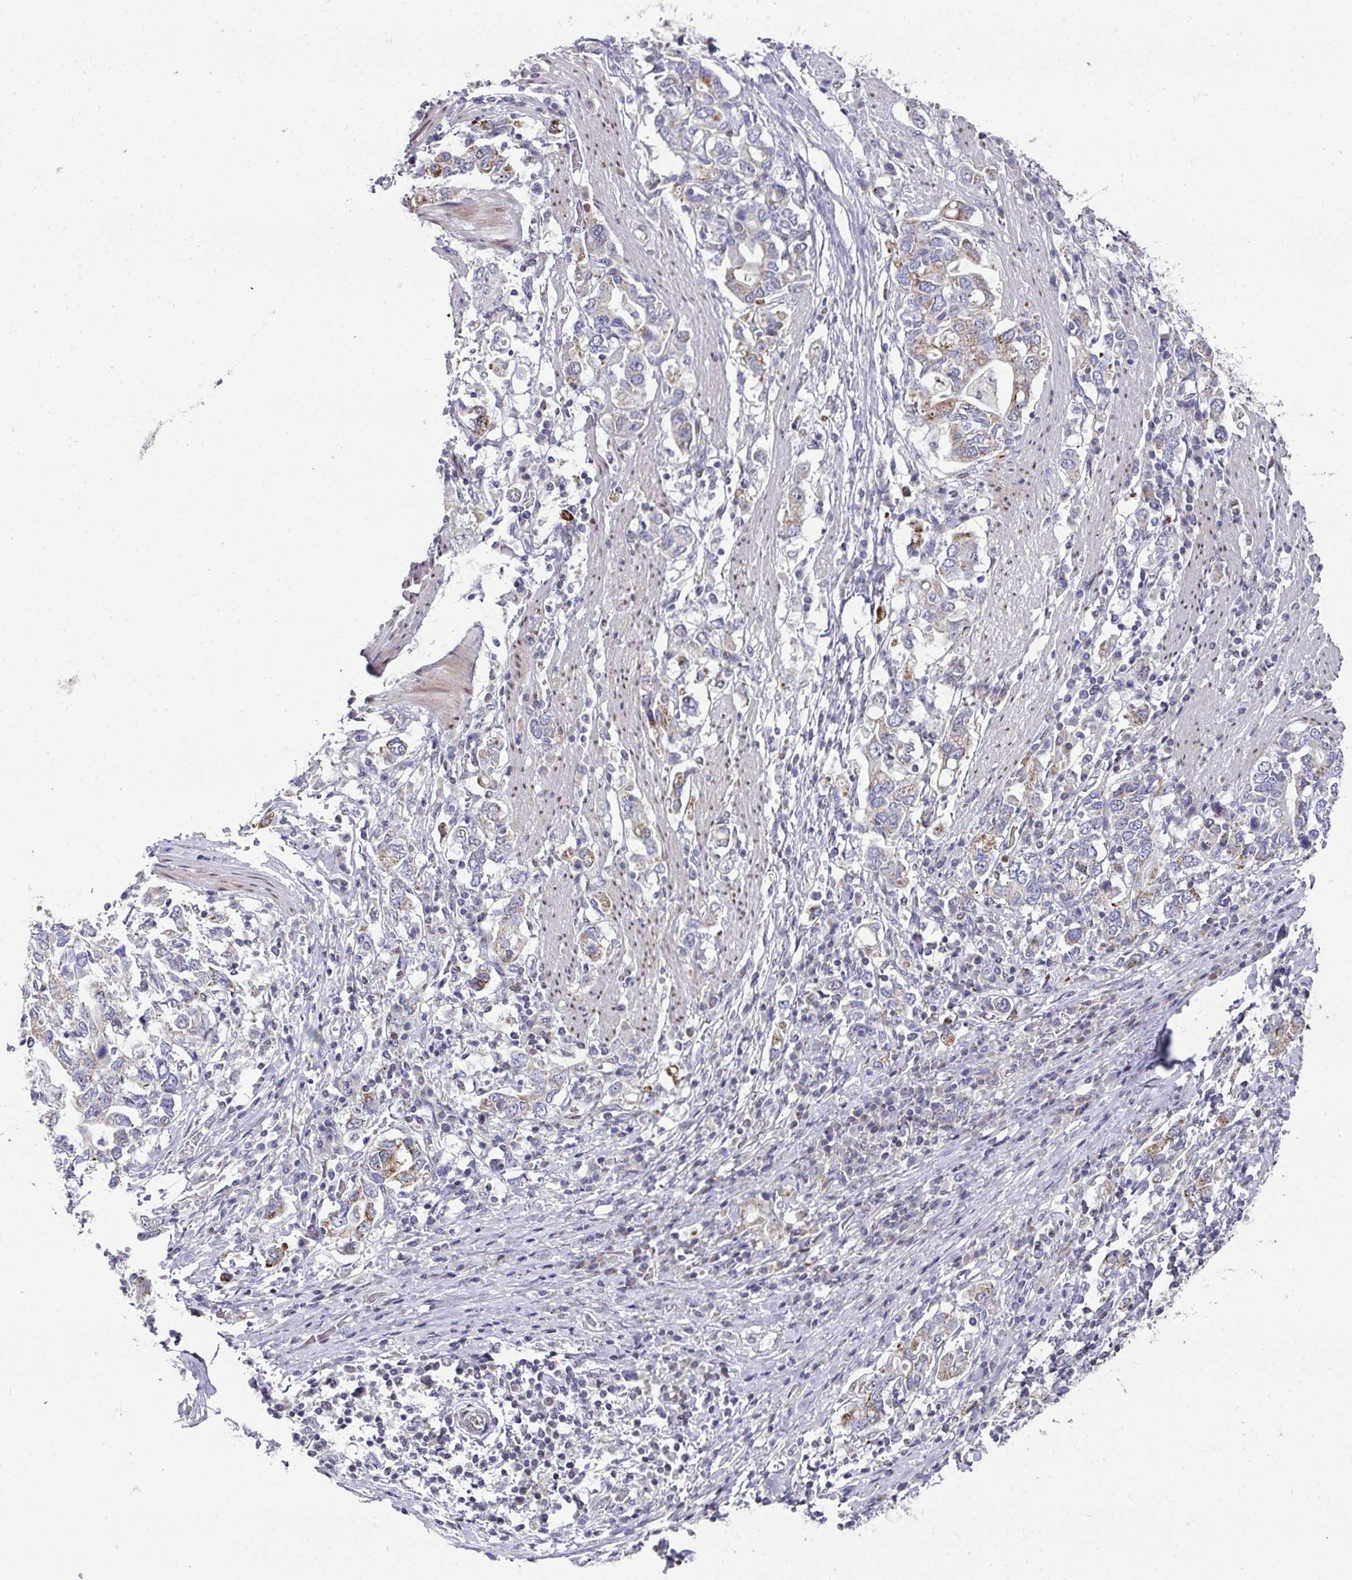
{"staining": {"intensity": "moderate", "quantity": "<25%", "location": "cytoplasmic/membranous"}, "tissue": "stomach cancer", "cell_type": "Tumor cells", "image_type": "cancer", "snomed": [{"axis": "morphology", "description": "Adenocarcinoma, NOS"}, {"axis": "topography", "description": "Stomach, upper"}, {"axis": "topography", "description": "Stomach"}], "caption": "A histopathology image of human stomach adenocarcinoma stained for a protein reveals moderate cytoplasmic/membranous brown staining in tumor cells.", "gene": "CBX7", "patient": {"sex": "male", "age": 62}}